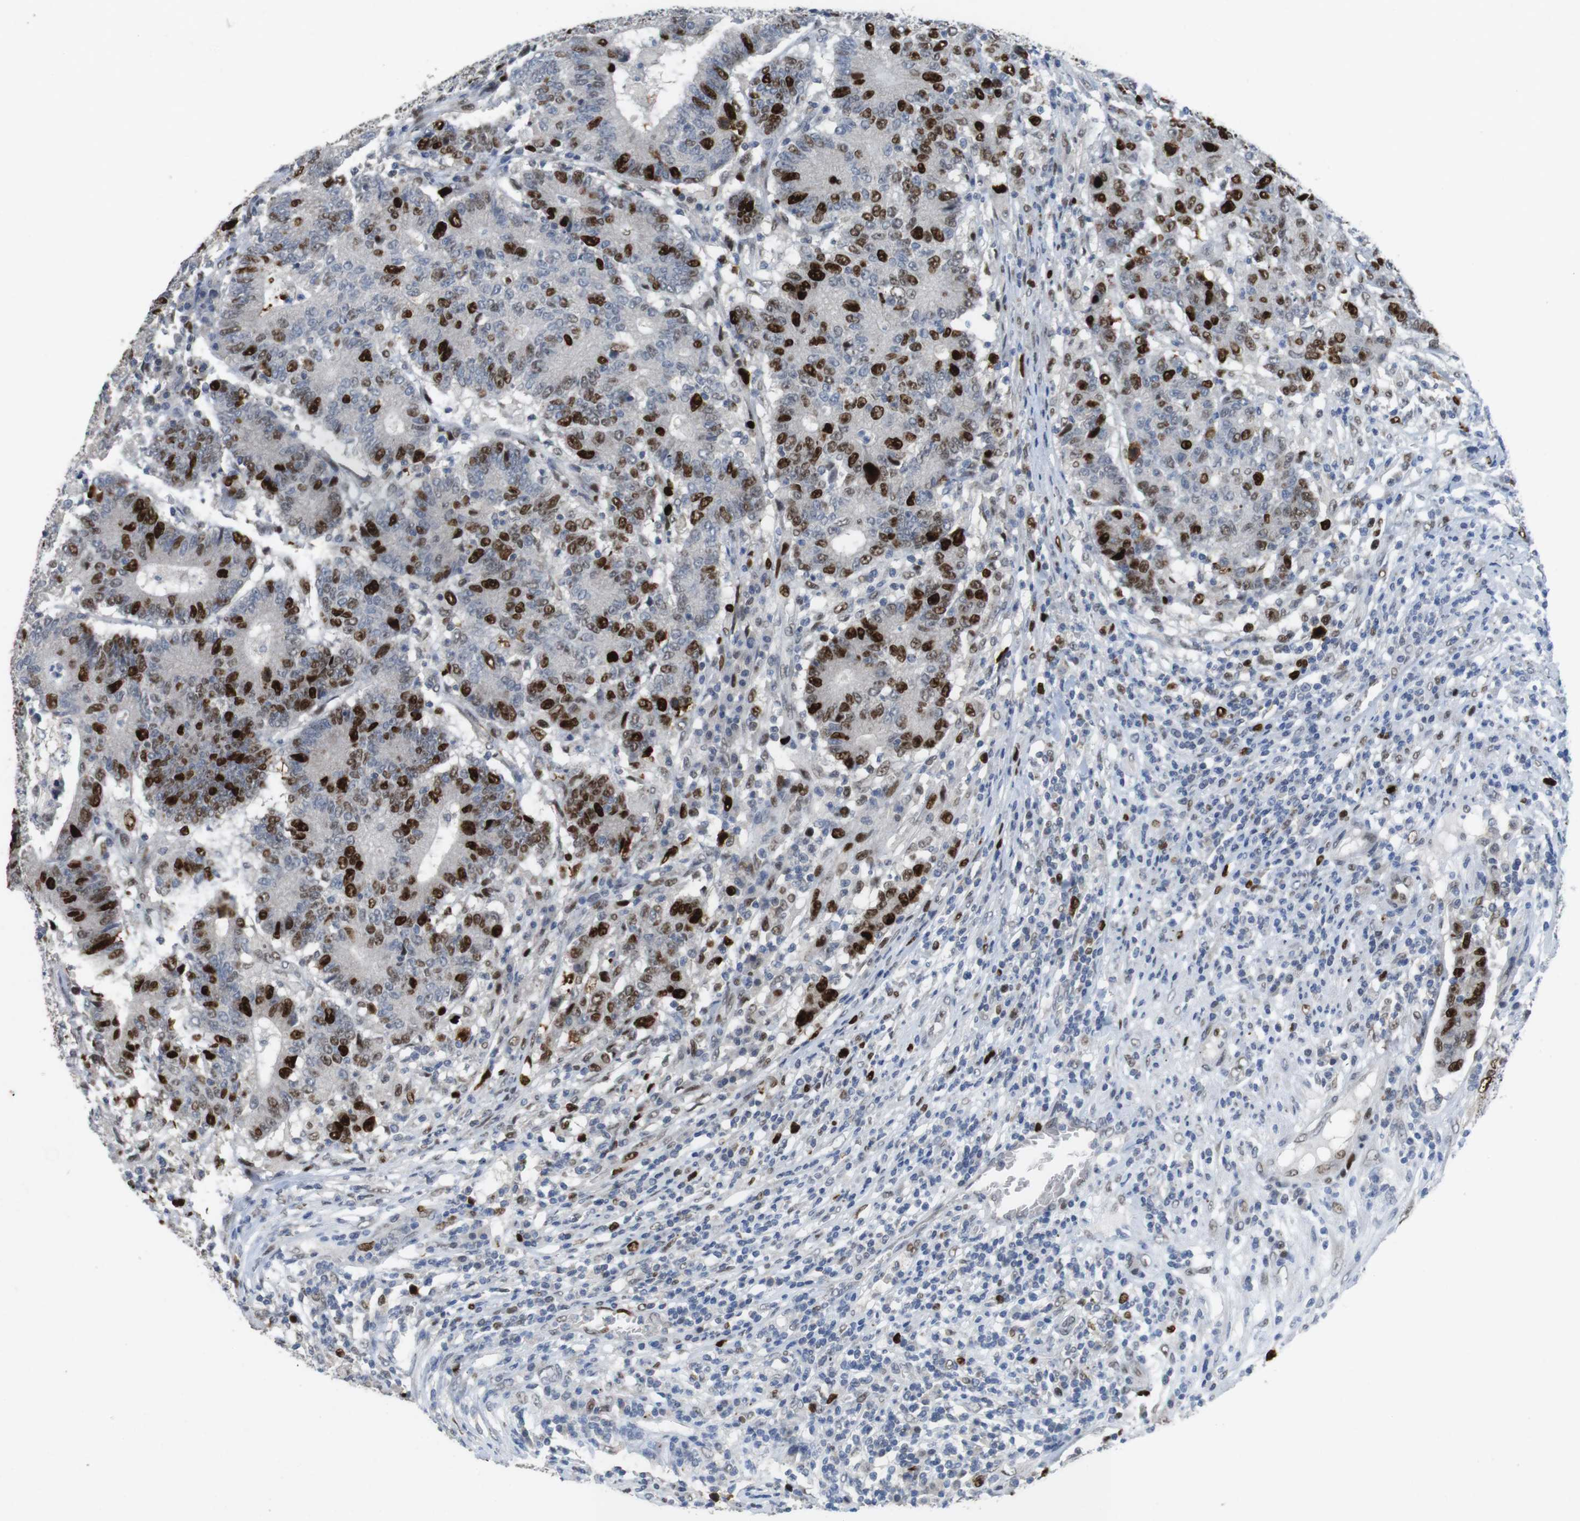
{"staining": {"intensity": "strong", "quantity": "25%-75%", "location": "nuclear"}, "tissue": "colorectal cancer", "cell_type": "Tumor cells", "image_type": "cancer", "snomed": [{"axis": "morphology", "description": "Normal tissue, NOS"}, {"axis": "morphology", "description": "Adenocarcinoma, NOS"}, {"axis": "topography", "description": "Colon"}], "caption": "A micrograph of human colorectal cancer (adenocarcinoma) stained for a protein exhibits strong nuclear brown staining in tumor cells.", "gene": "KPNA2", "patient": {"sex": "female", "age": 75}}